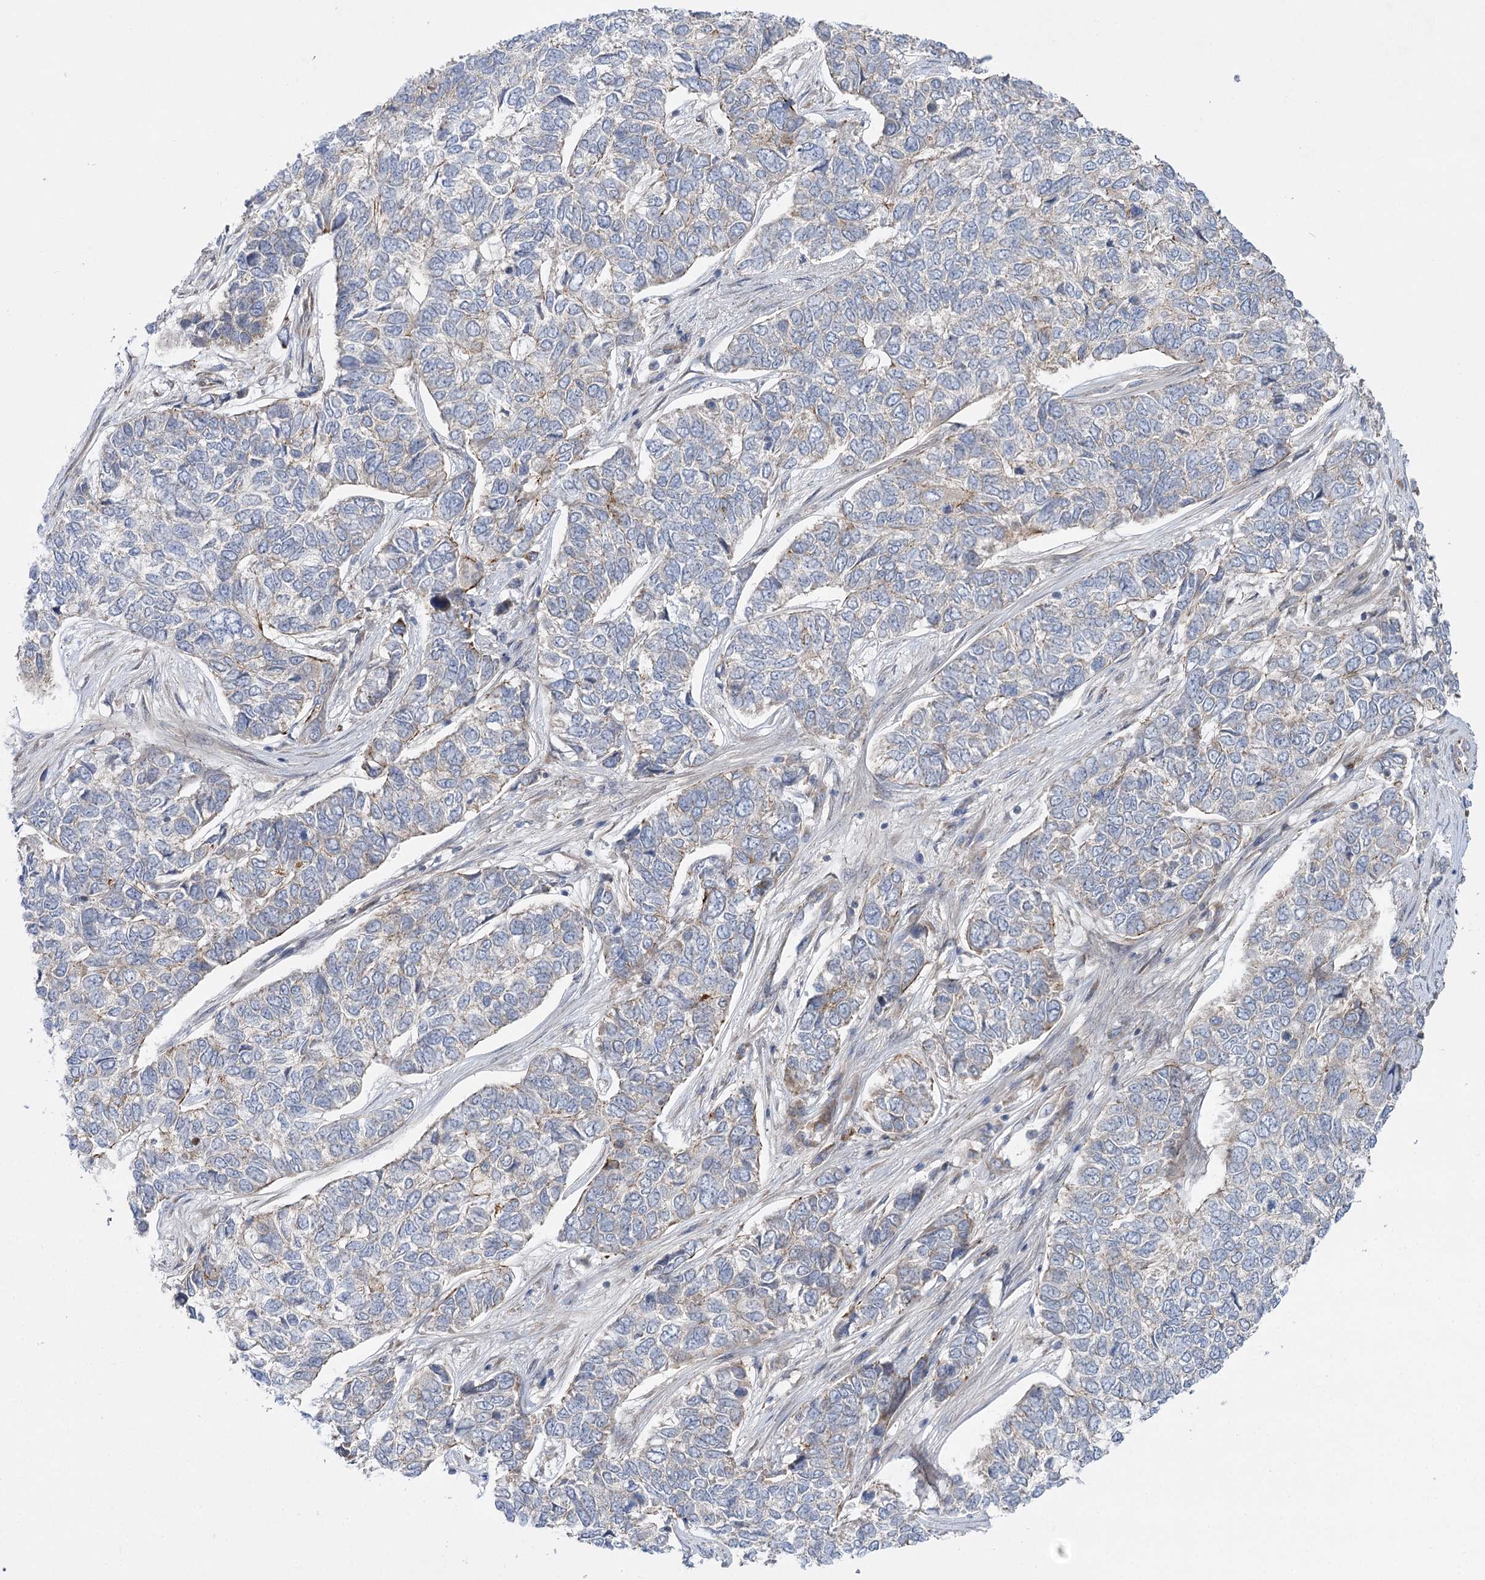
{"staining": {"intensity": "negative", "quantity": "none", "location": "none"}, "tissue": "skin cancer", "cell_type": "Tumor cells", "image_type": "cancer", "snomed": [{"axis": "morphology", "description": "Basal cell carcinoma"}, {"axis": "topography", "description": "Skin"}], "caption": "High magnification brightfield microscopy of skin basal cell carcinoma stained with DAB (3,3'-diaminobenzidine) (brown) and counterstained with hematoxylin (blue): tumor cells show no significant expression. The staining was performed using DAB (3,3'-diaminobenzidine) to visualize the protein expression in brown, while the nuclei were stained in blue with hematoxylin (Magnification: 20x).", "gene": "KIAA0825", "patient": {"sex": "female", "age": 65}}